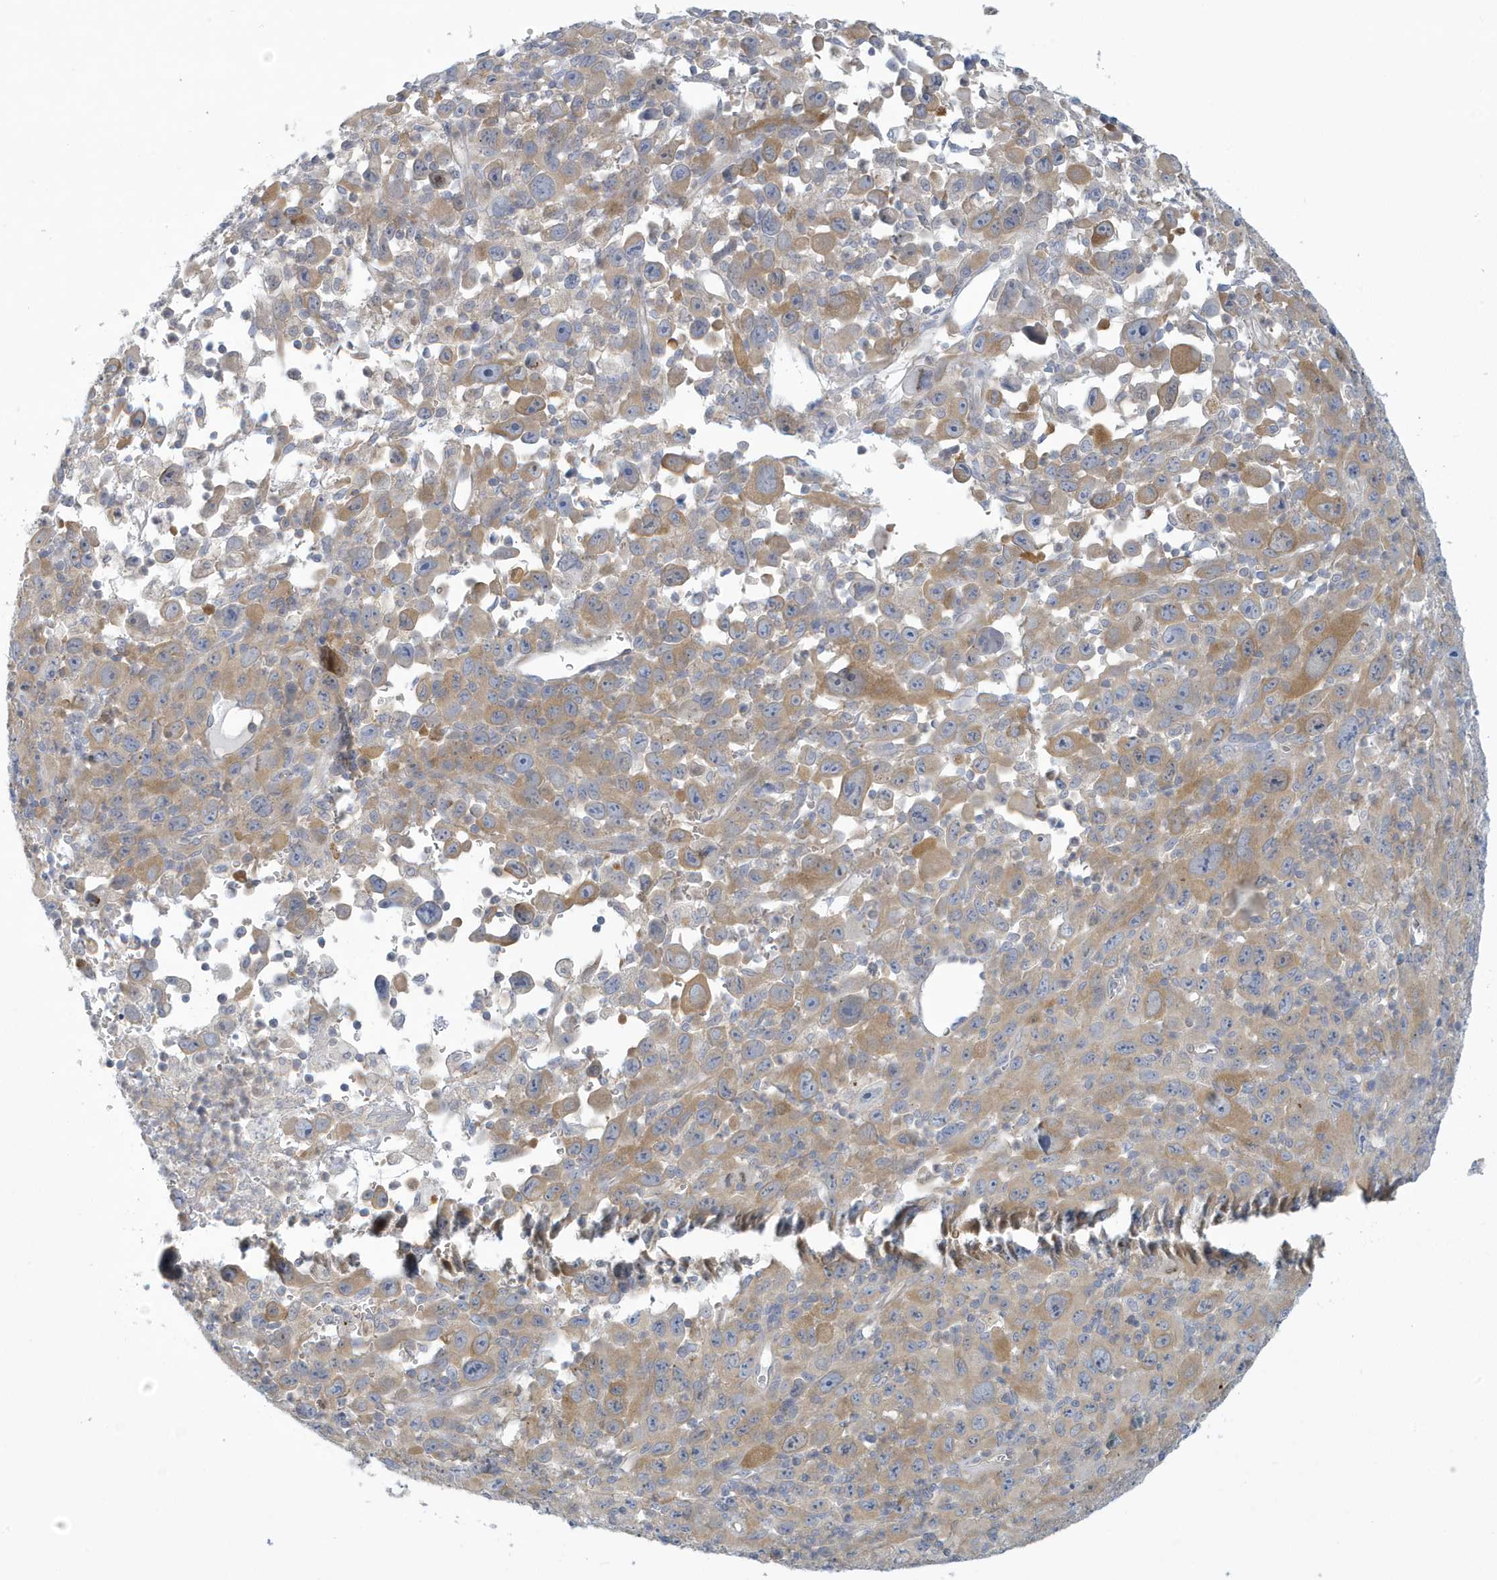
{"staining": {"intensity": "moderate", "quantity": "<25%", "location": "cytoplasmic/membranous"}, "tissue": "melanoma", "cell_type": "Tumor cells", "image_type": "cancer", "snomed": [{"axis": "morphology", "description": "Malignant melanoma, Metastatic site"}, {"axis": "topography", "description": "Skin"}], "caption": "This is a photomicrograph of immunohistochemistry (IHC) staining of melanoma, which shows moderate positivity in the cytoplasmic/membranous of tumor cells.", "gene": "VTA1", "patient": {"sex": "female", "age": 56}}